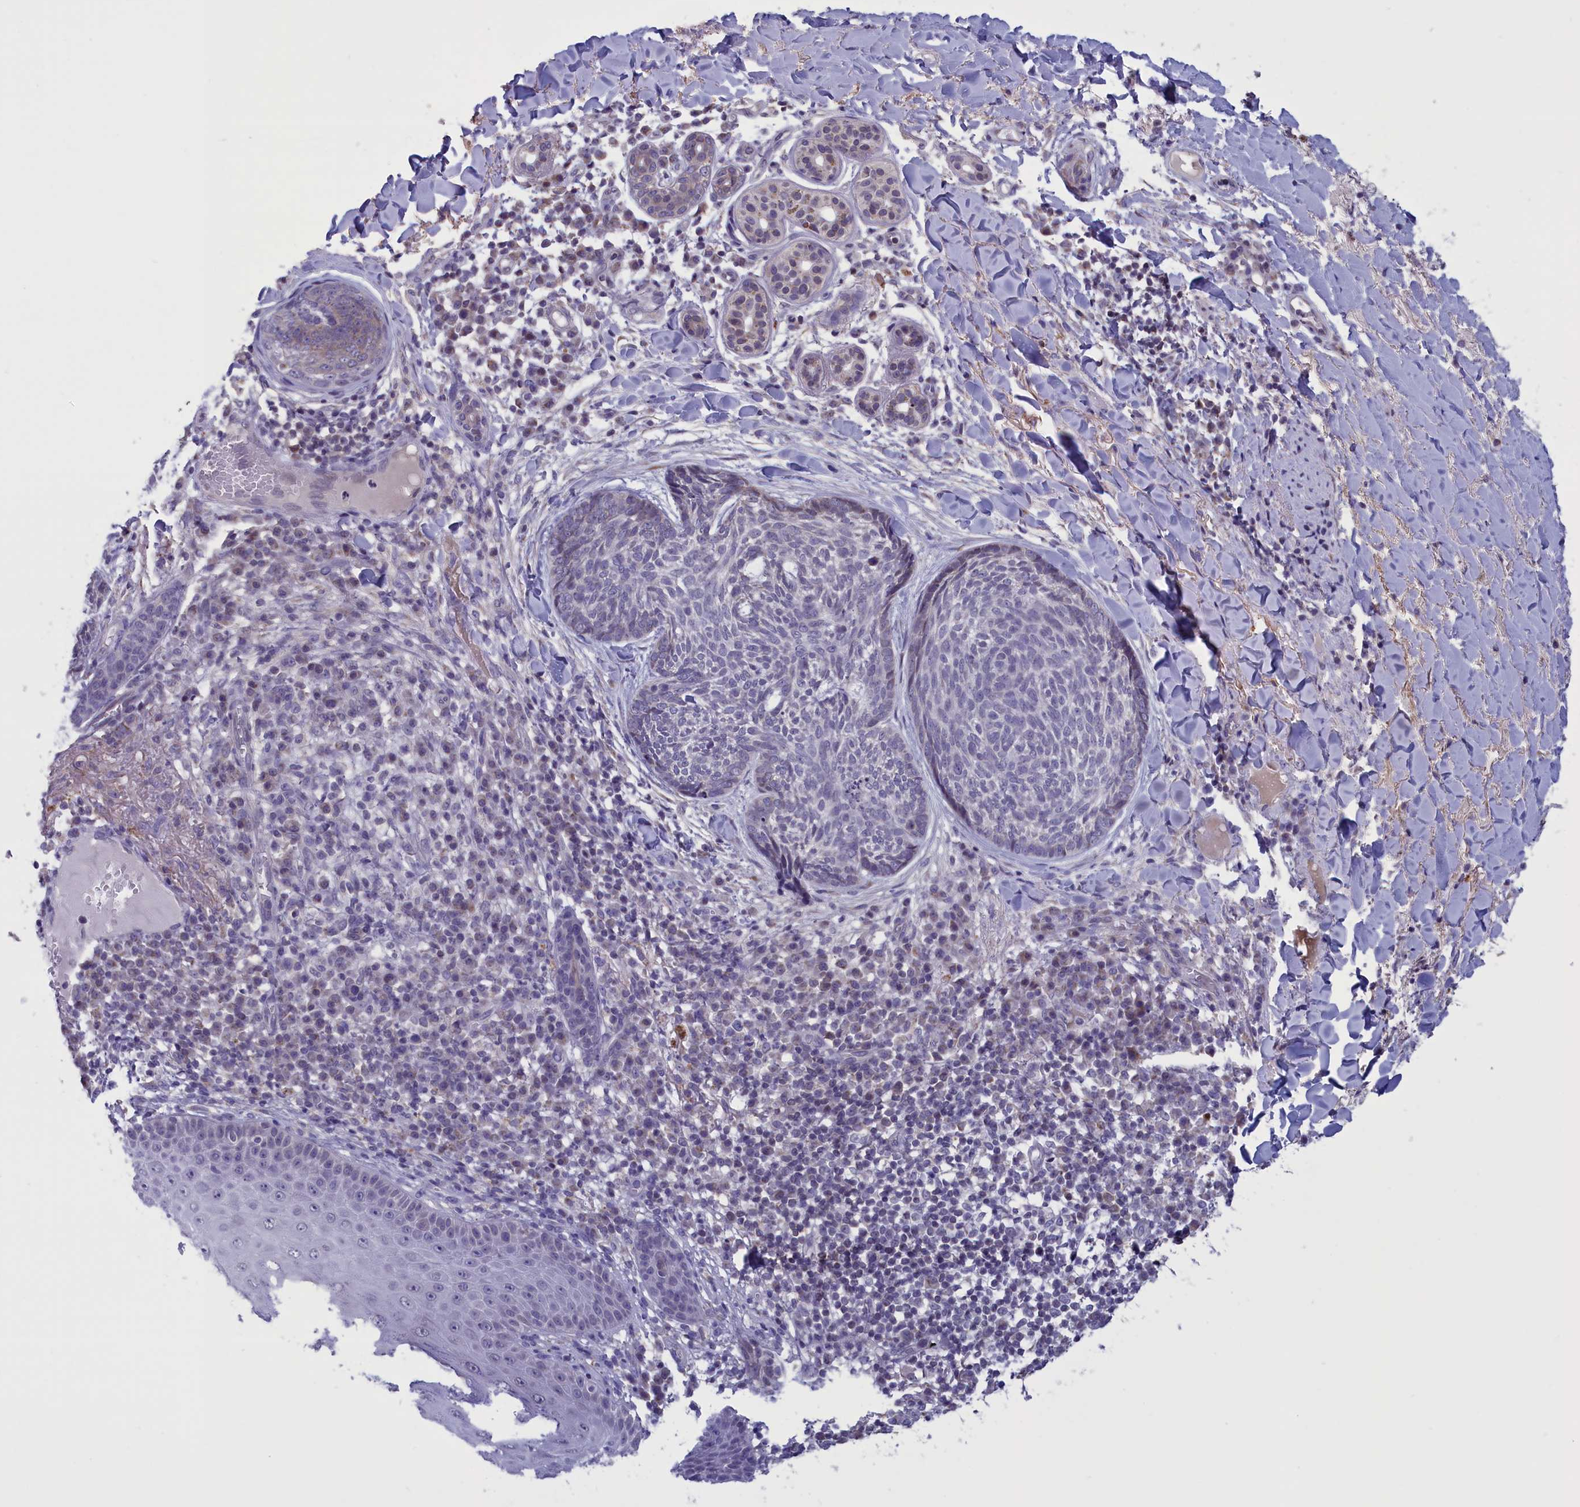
{"staining": {"intensity": "negative", "quantity": "none", "location": "none"}, "tissue": "skin cancer", "cell_type": "Tumor cells", "image_type": "cancer", "snomed": [{"axis": "morphology", "description": "Basal cell carcinoma"}, {"axis": "topography", "description": "Skin"}], "caption": "Skin basal cell carcinoma was stained to show a protein in brown. There is no significant positivity in tumor cells.", "gene": "PARS2", "patient": {"sex": "male", "age": 85}}